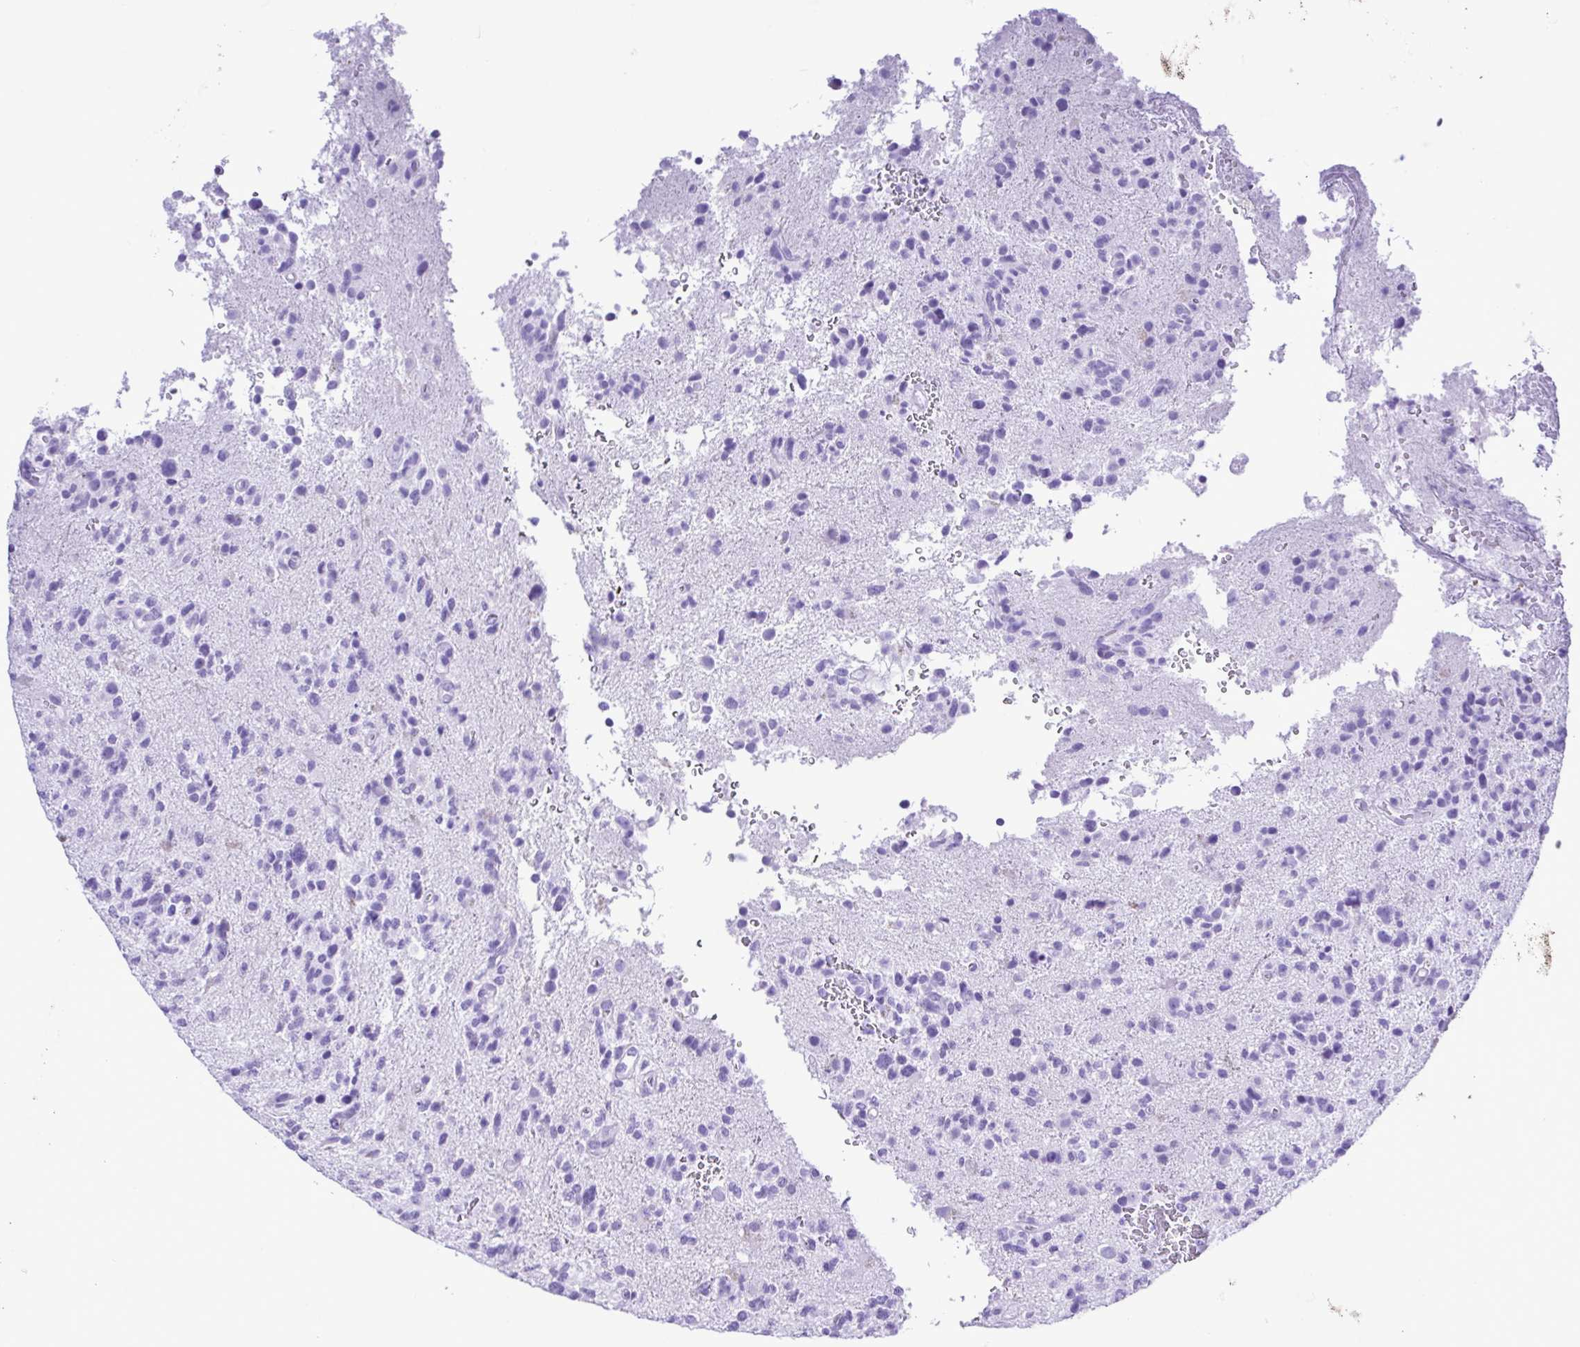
{"staining": {"intensity": "negative", "quantity": "none", "location": "none"}, "tissue": "glioma", "cell_type": "Tumor cells", "image_type": "cancer", "snomed": [{"axis": "morphology", "description": "Glioma, malignant, High grade"}, {"axis": "topography", "description": "Brain"}], "caption": "A histopathology image of glioma stained for a protein displays no brown staining in tumor cells. (IHC, brightfield microscopy, high magnification).", "gene": "SYT1", "patient": {"sex": "female", "age": 71}}